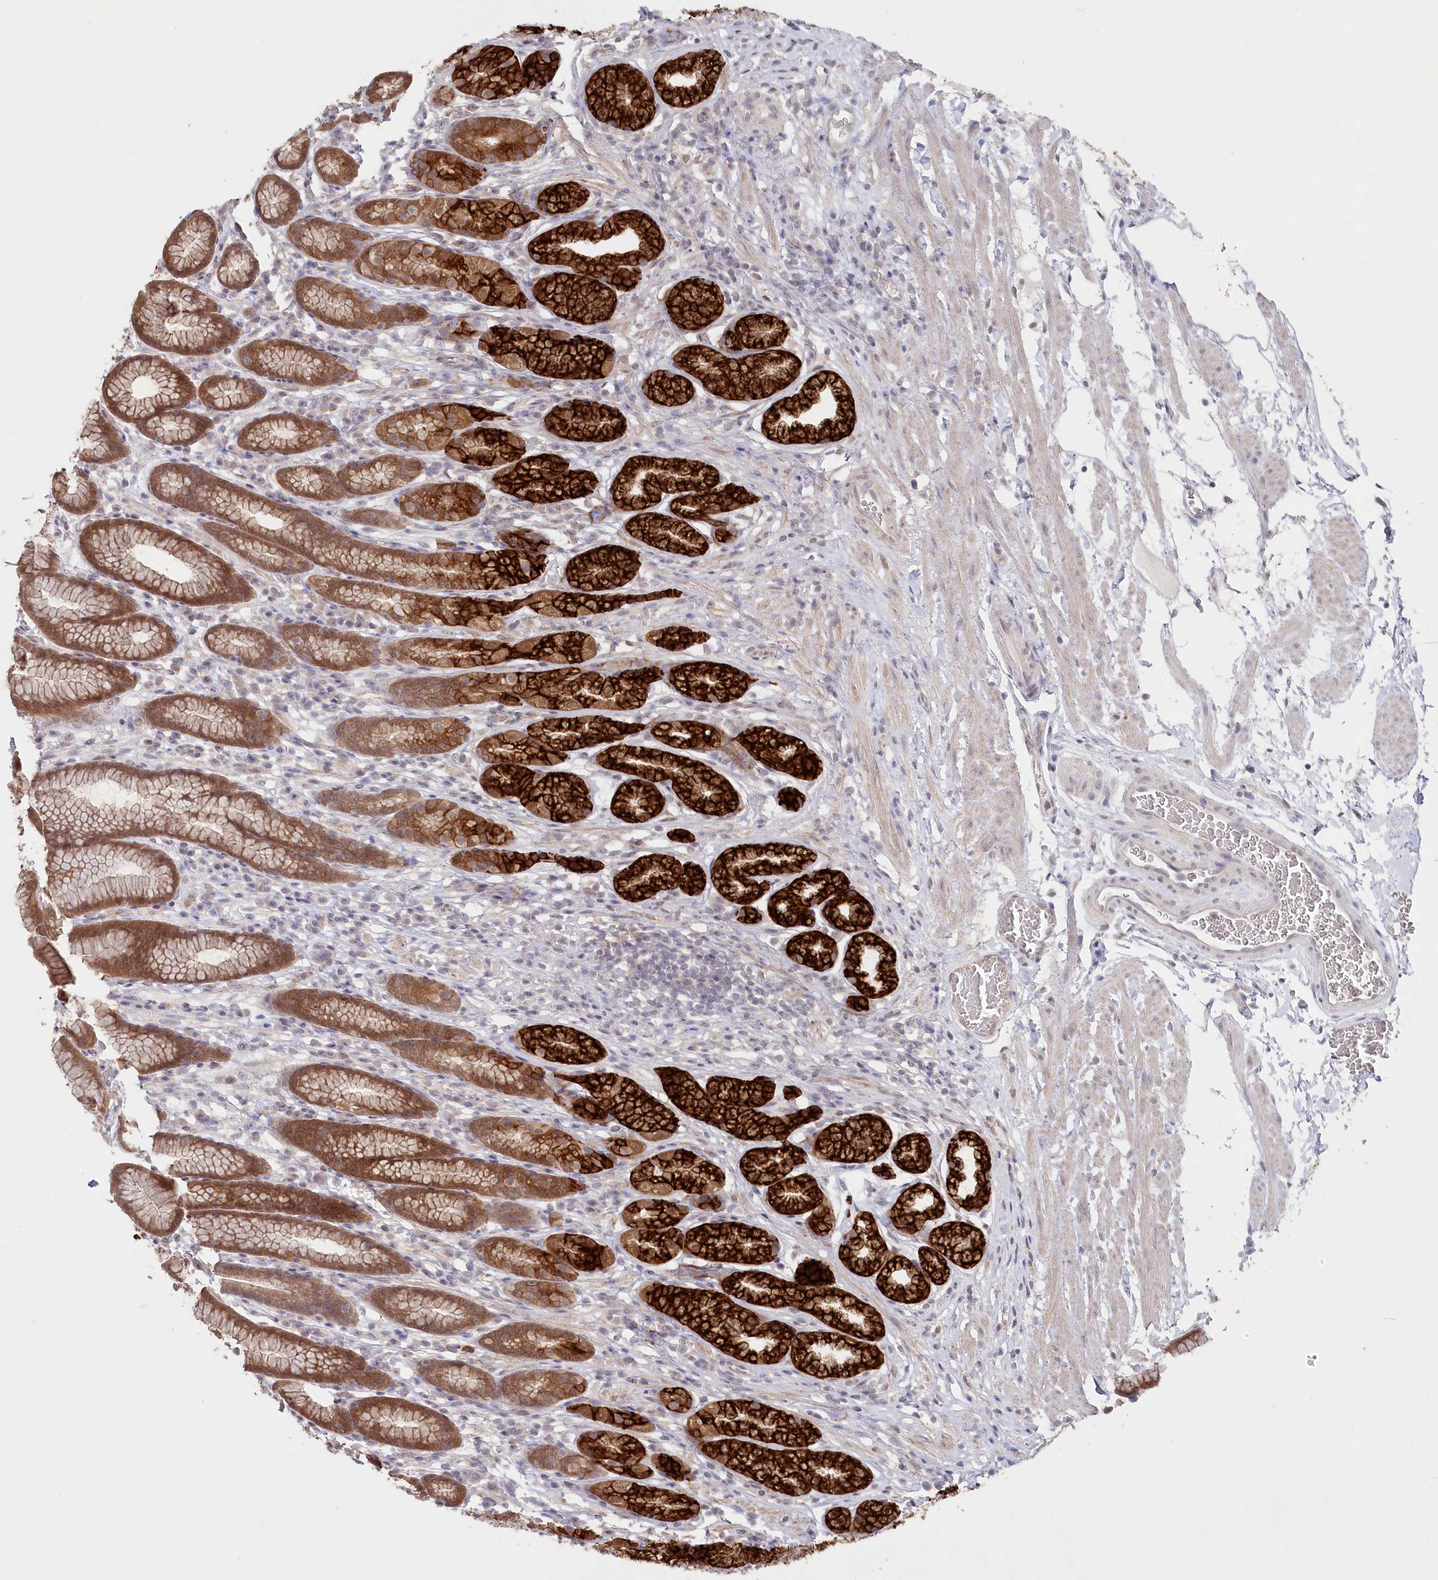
{"staining": {"intensity": "strong", "quantity": "25%-75%", "location": "cytoplasmic/membranous"}, "tissue": "stomach", "cell_type": "Glandular cells", "image_type": "normal", "snomed": [{"axis": "morphology", "description": "Normal tissue, NOS"}, {"axis": "topography", "description": "Stomach"}], "caption": "Protein staining shows strong cytoplasmic/membranous expression in approximately 25%-75% of glandular cells in benign stomach. Nuclei are stained in blue.", "gene": "AAMDC", "patient": {"sex": "male", "age": 42}}